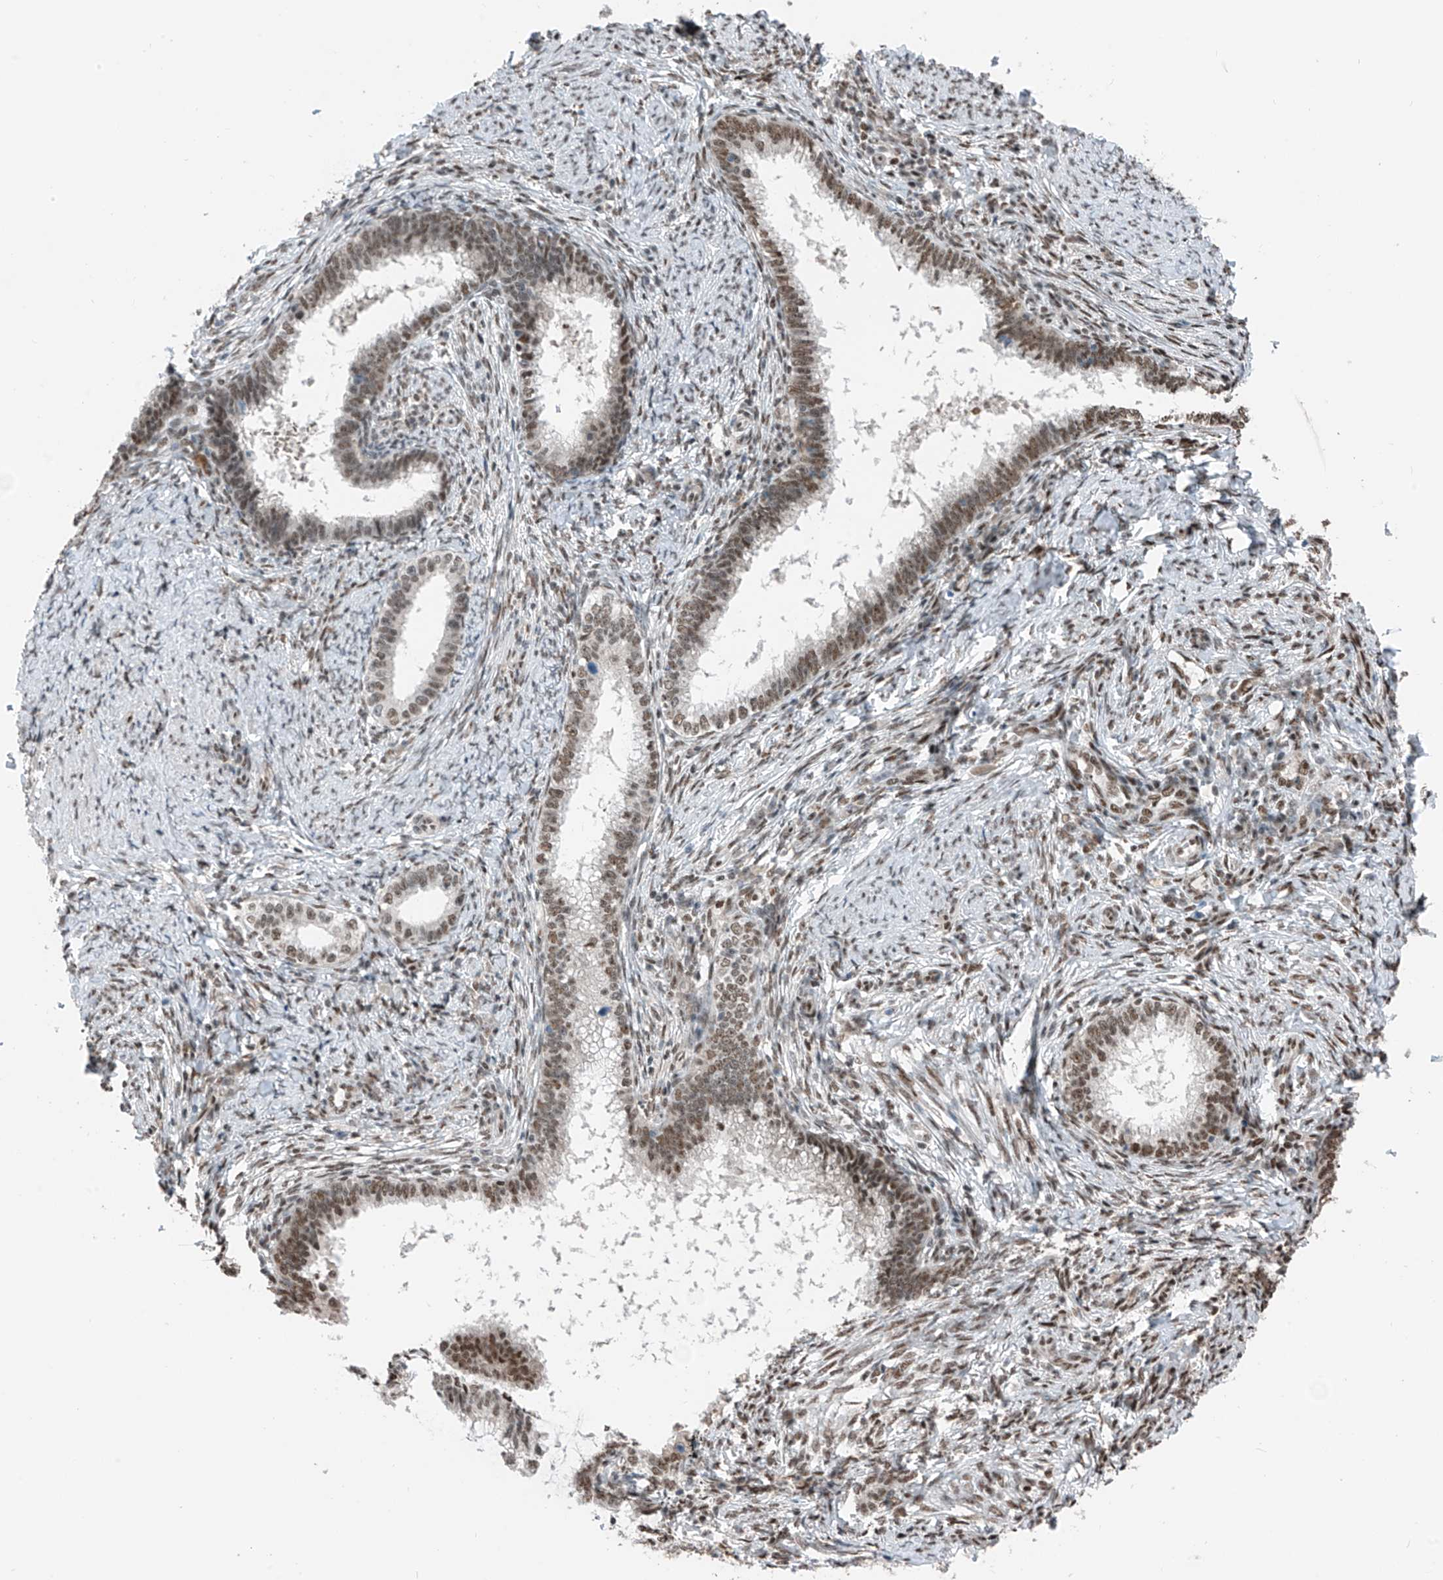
{"staining": {"intensity": "moderate", "quantity": ">75%", "location": "nuclear"}, "tissue": "cervical cancer", "cell_type": "Tumor cells", "image_type": "cancer", "snomed": [{"axis": "morphology", "description": "Adenocarcinoma, NOS"}, {"axis": "topography", "description": "Cervix"}], "caption": "Human cervical cancer stained with a protein marker reveals moderate staining in tumor cells.", "gene": "RBP7", "patient": {"sex": "female", "age": 36}}